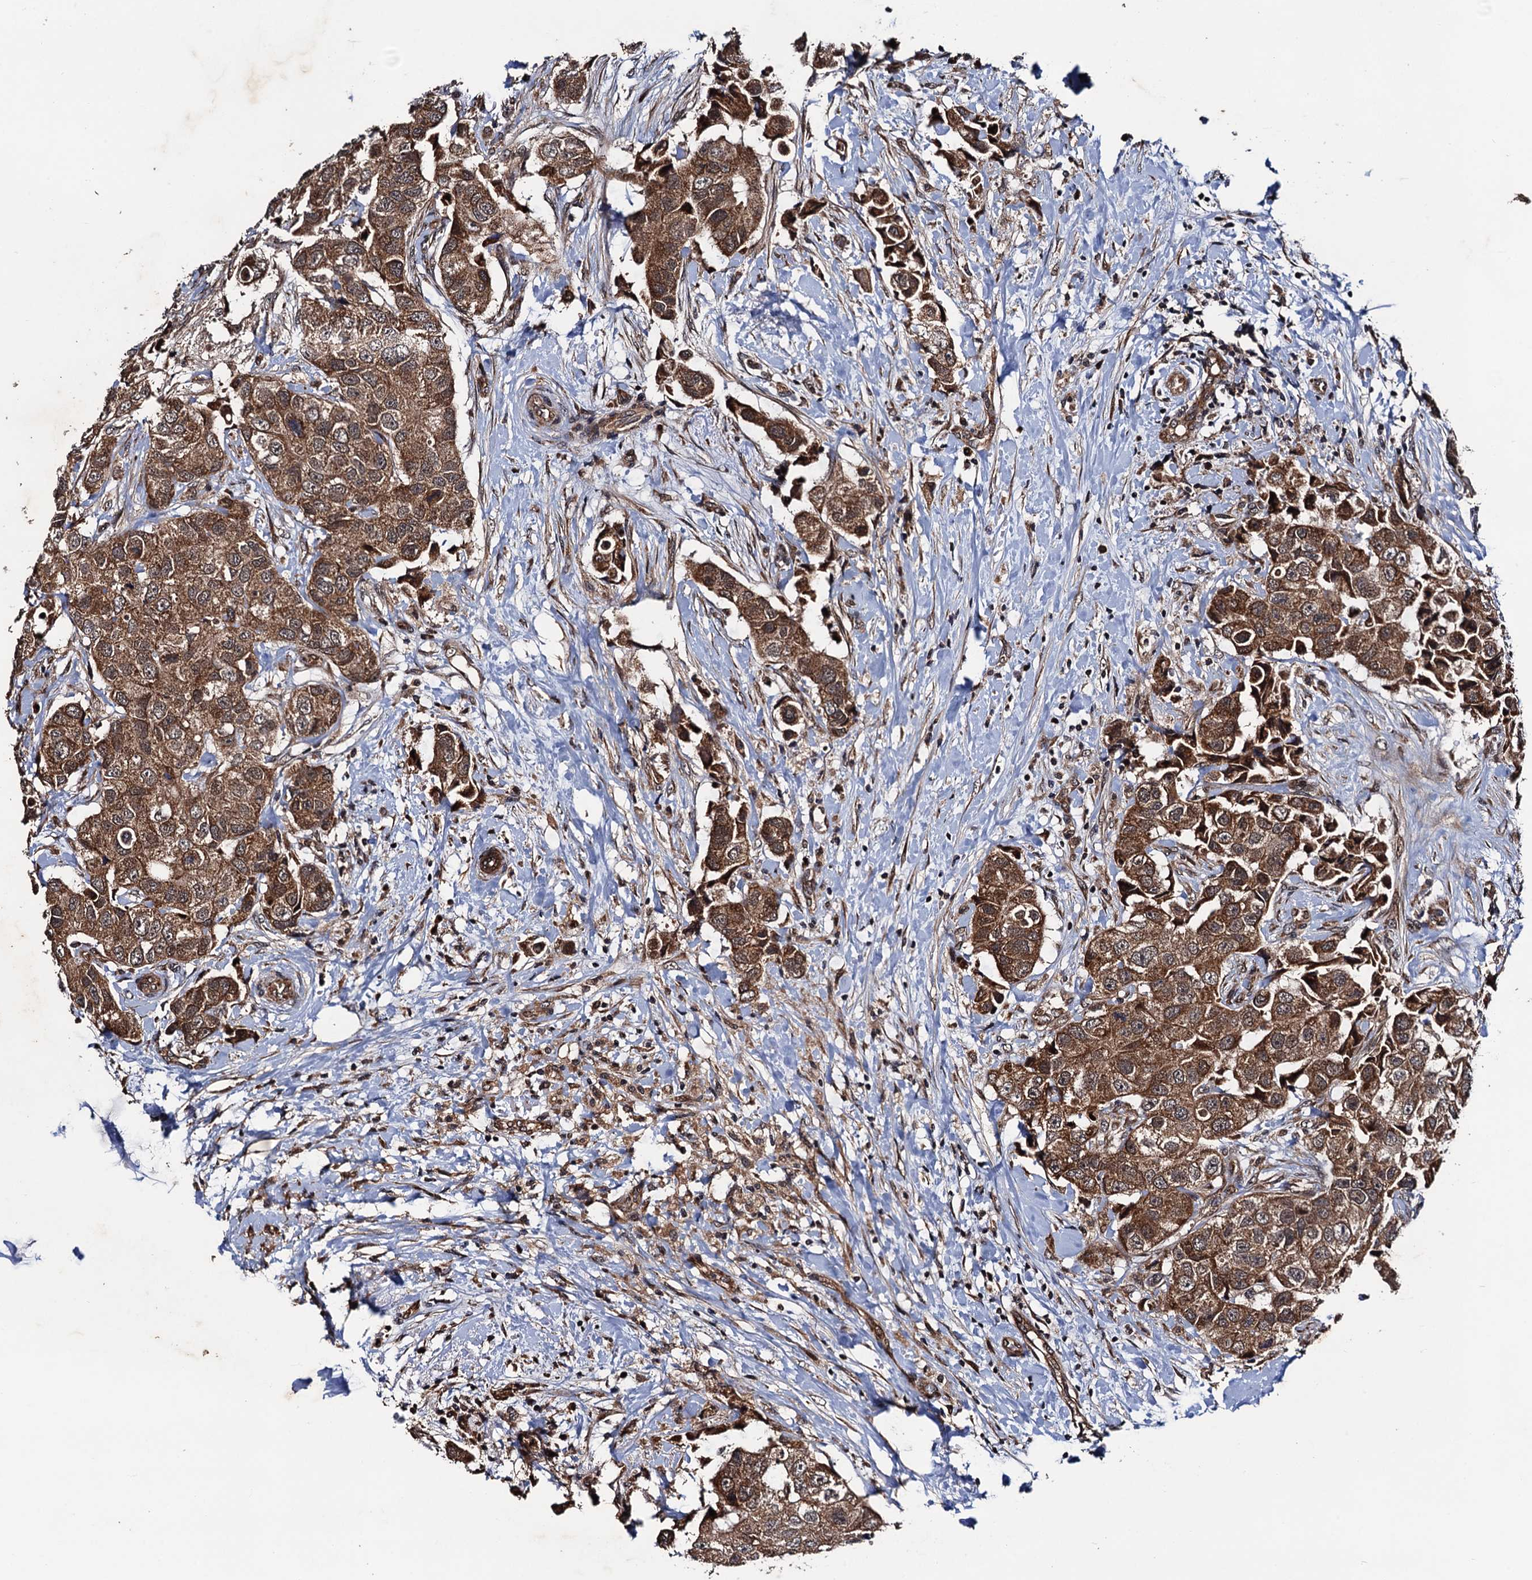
{"staining": {"intensity": "moderate", "quantity": ">75%", "location": "cytoplasmic/membranous"}, "tissue": "breast cancer", "cell_type": "Tumor cells", "image_type": "cancer", "snomed": [{"axis": "morphology", "description": "Normal tissue, NOS"}, {"axis": "morphology", "description": "Duct carcinoma"}, {"axis": "topography", "description": "Breast"}], "caption": "Breast cancer tissue reveals moderate cytoplasmic/membranous expression in approximately >75% of tumor cells", "gene": "NAA16", "patient": {"sex": "female", "age": 62}}